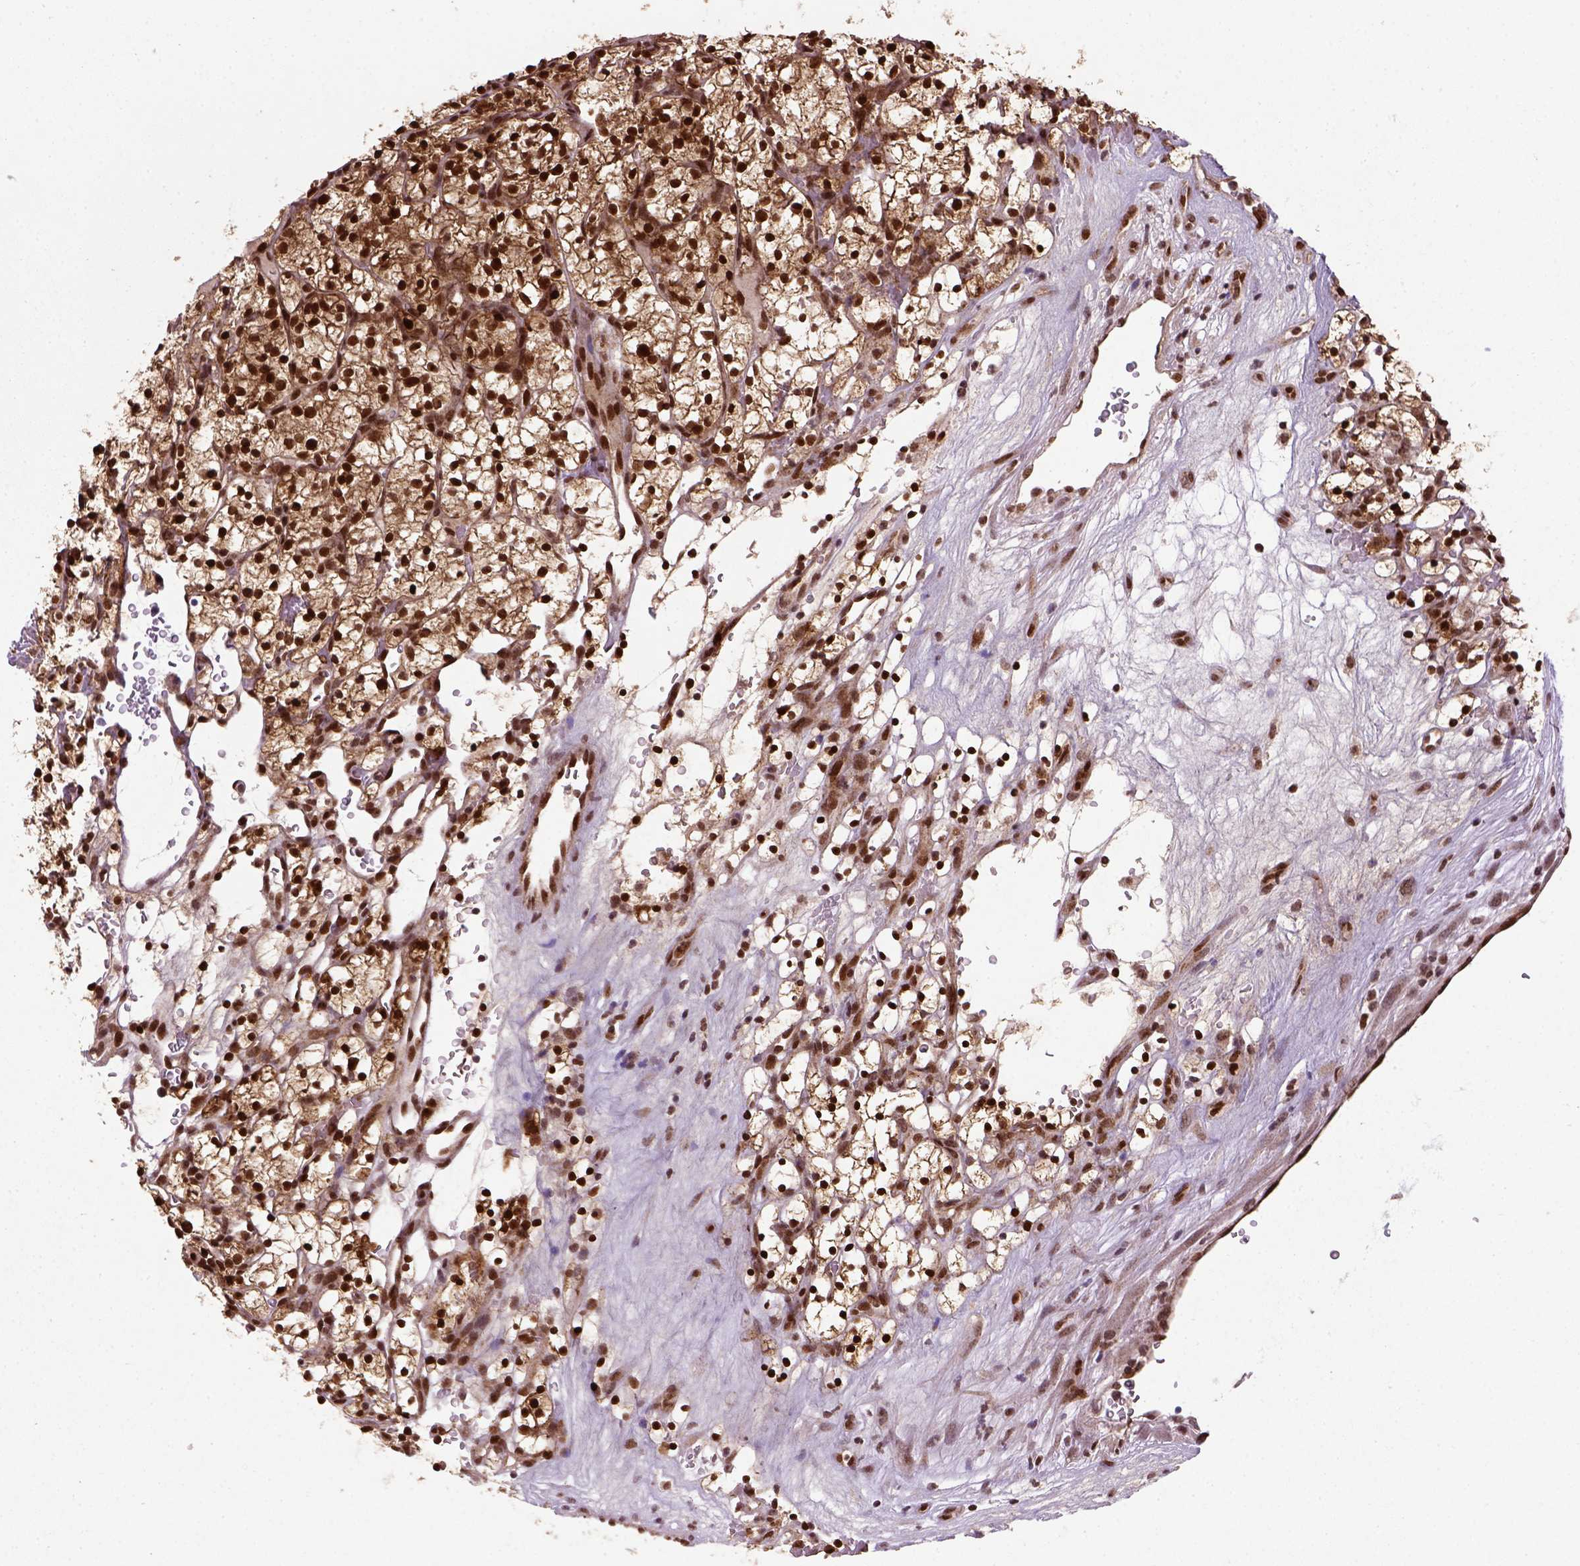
{"staining": {"intensity": "strong", "quantity": ">75%", "location": "nuclear"}, "tissue": "renal cancer", "cell_type": "Tumor cells", "image_type": "cancer", "snomed": [{"axis": "morphology", "description": "Adenocarcinoma, NOS"}, {"axis": "topography", "description": "Kidney"}], "caption": "The immunohistochemical stain labels strong nuclear expression in tumor cells of renal cancer tissue. The staining is performed using DAB brown chromogen to label protein expression. The nuclei are counter-stained blue using hematoxylin.", "gene": "MGMT", "patient": {"sex": "female", "age": 64}}